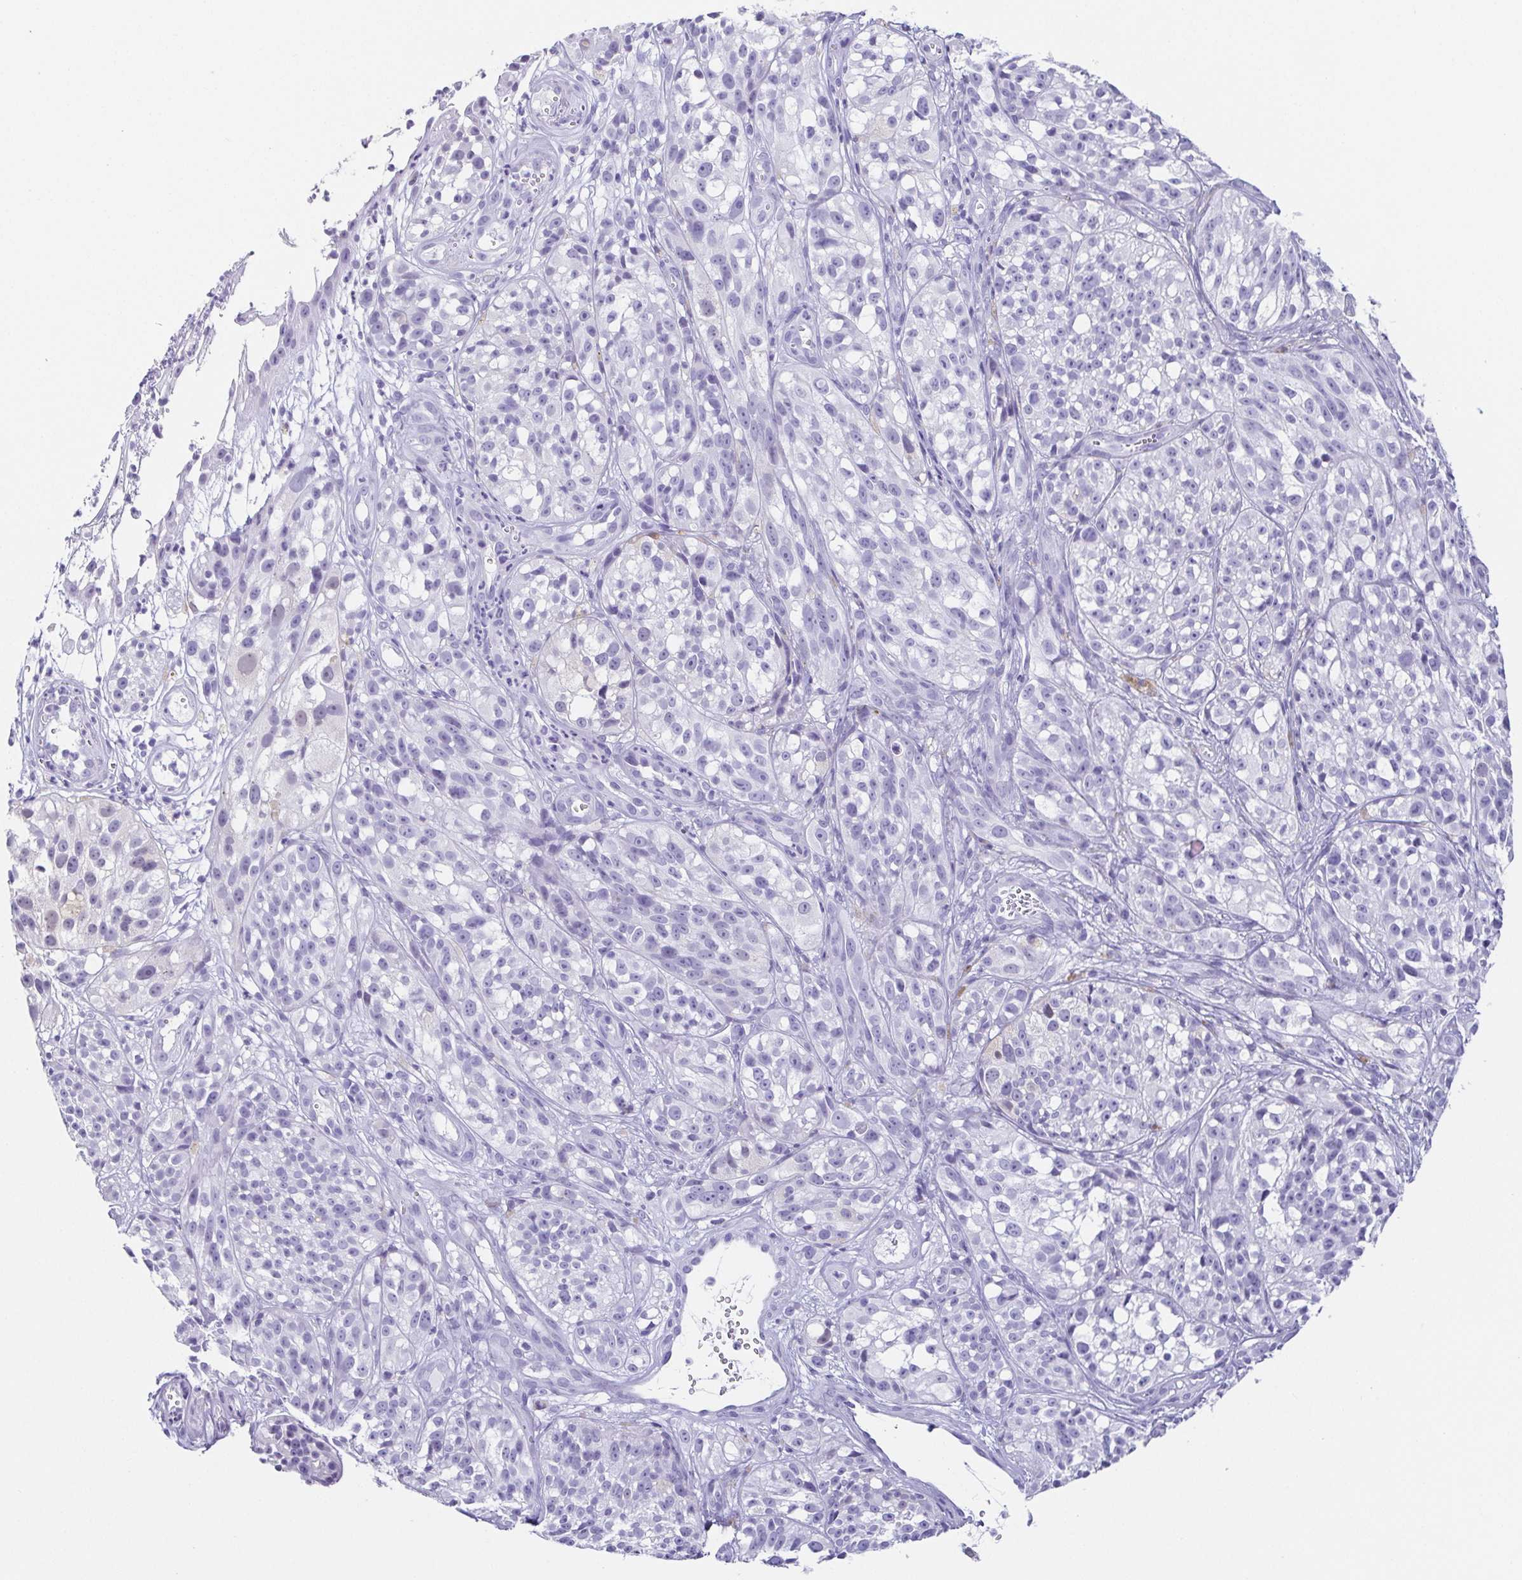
{"staining": {"intensity": "negative", "quantity": "none", "location": "none"}, "tissue": "melanoma", "cell_type": "Tumor cells", "image_type": "cancer", "snomed": [{"axis": "morphology", "description": "Malignant melanoma, NOS"}, {"axis": "topography", "description": "Skin"}], "caption": "Immunohistochemical staining of melanoma demonstrates no significant expression in tumor cells.", "gene": "ESX1", "patient": {"sex": "female", "age": 85}}